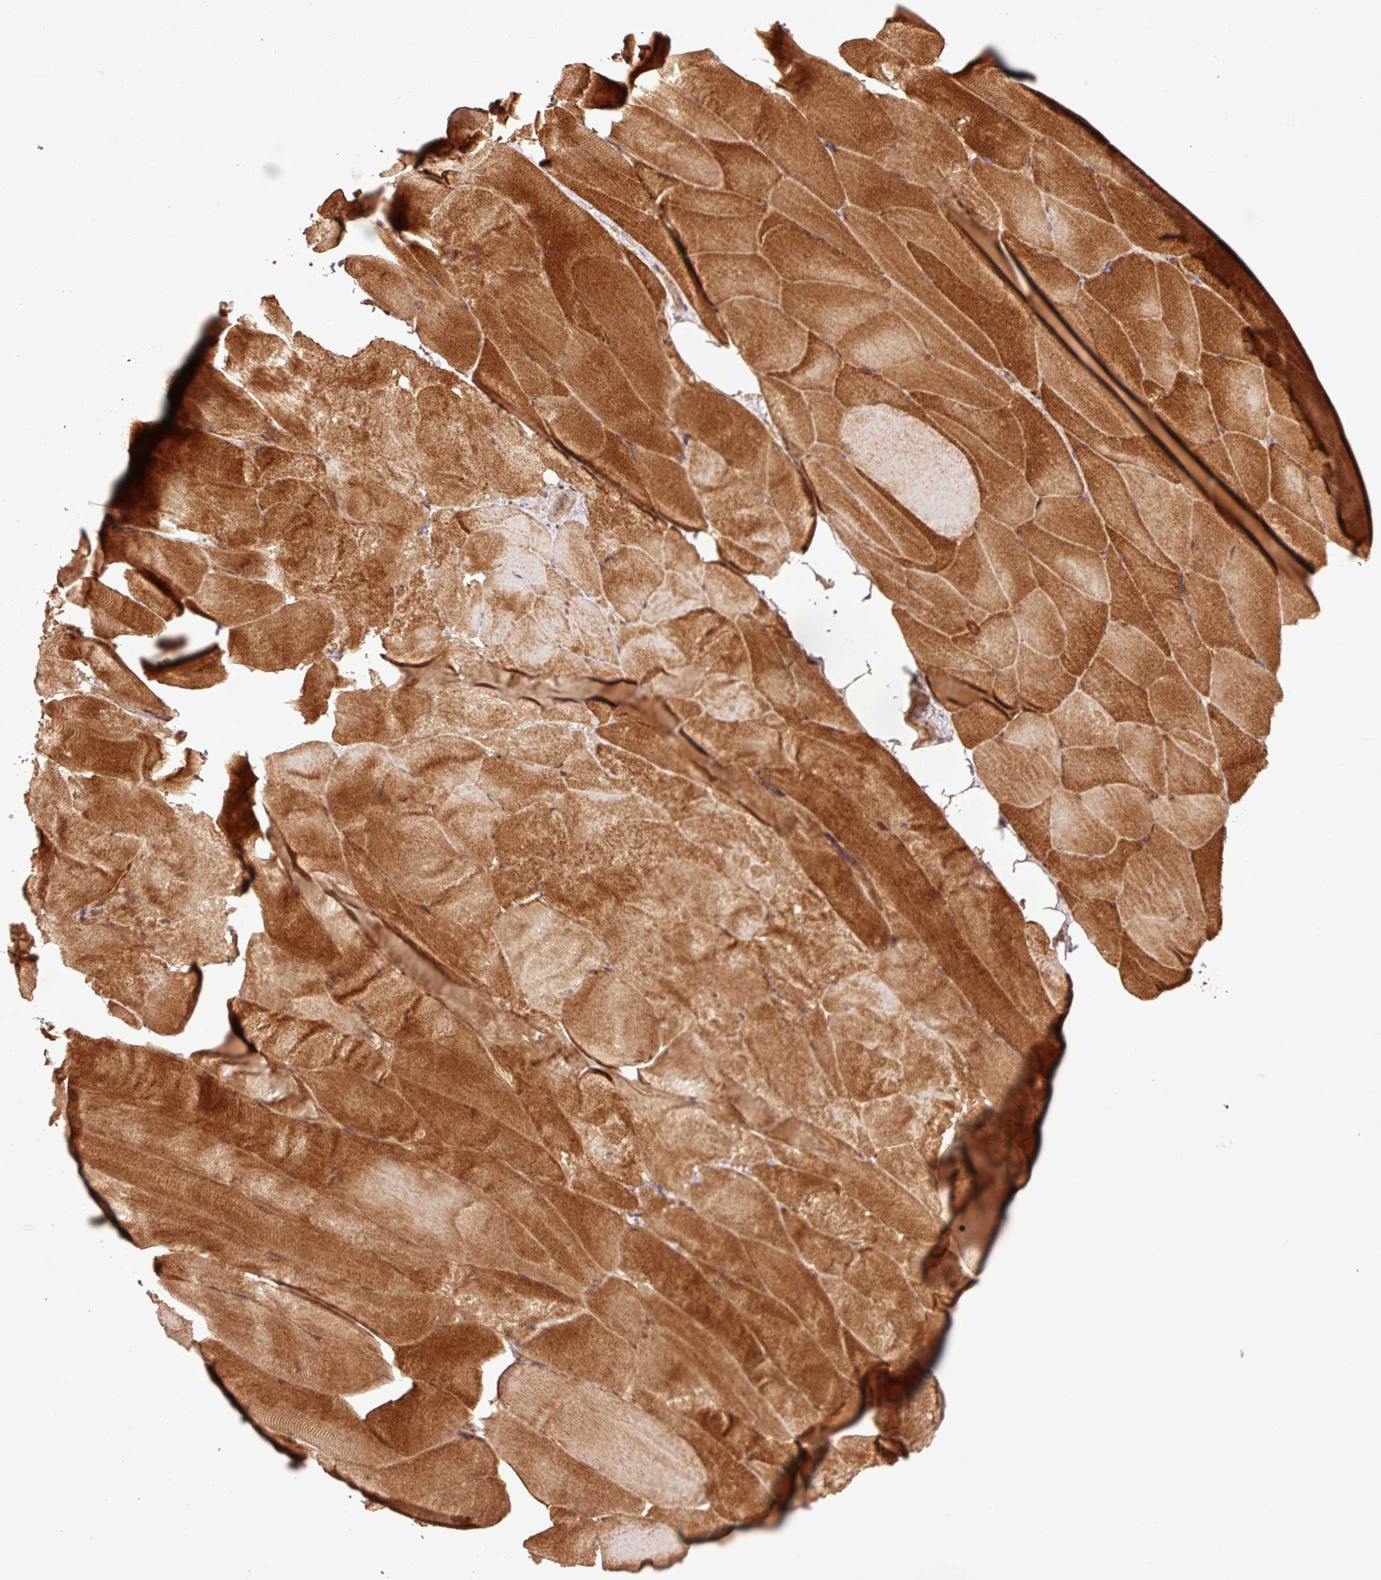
{"staining": {"intensity": "strong", "quantity": ">75%", "location": "cytoplasmic/membranous"}, "tissue": "skeletal muscle", "cell_type": "Myocytes", "image_type": "normal", "snomed": [{"axis": "morphology", "description": "Normal tissue, NOS"}, {"axis": "topography", "description": "Skeletal muscle"}], "caption": "Skeletal muscle stained with IHC shows strong cytoplasmic/membranous positivity in approximately >75% of myocytes.", "gene": "NID2", "patient": {"sex": "female", "age": 64}}